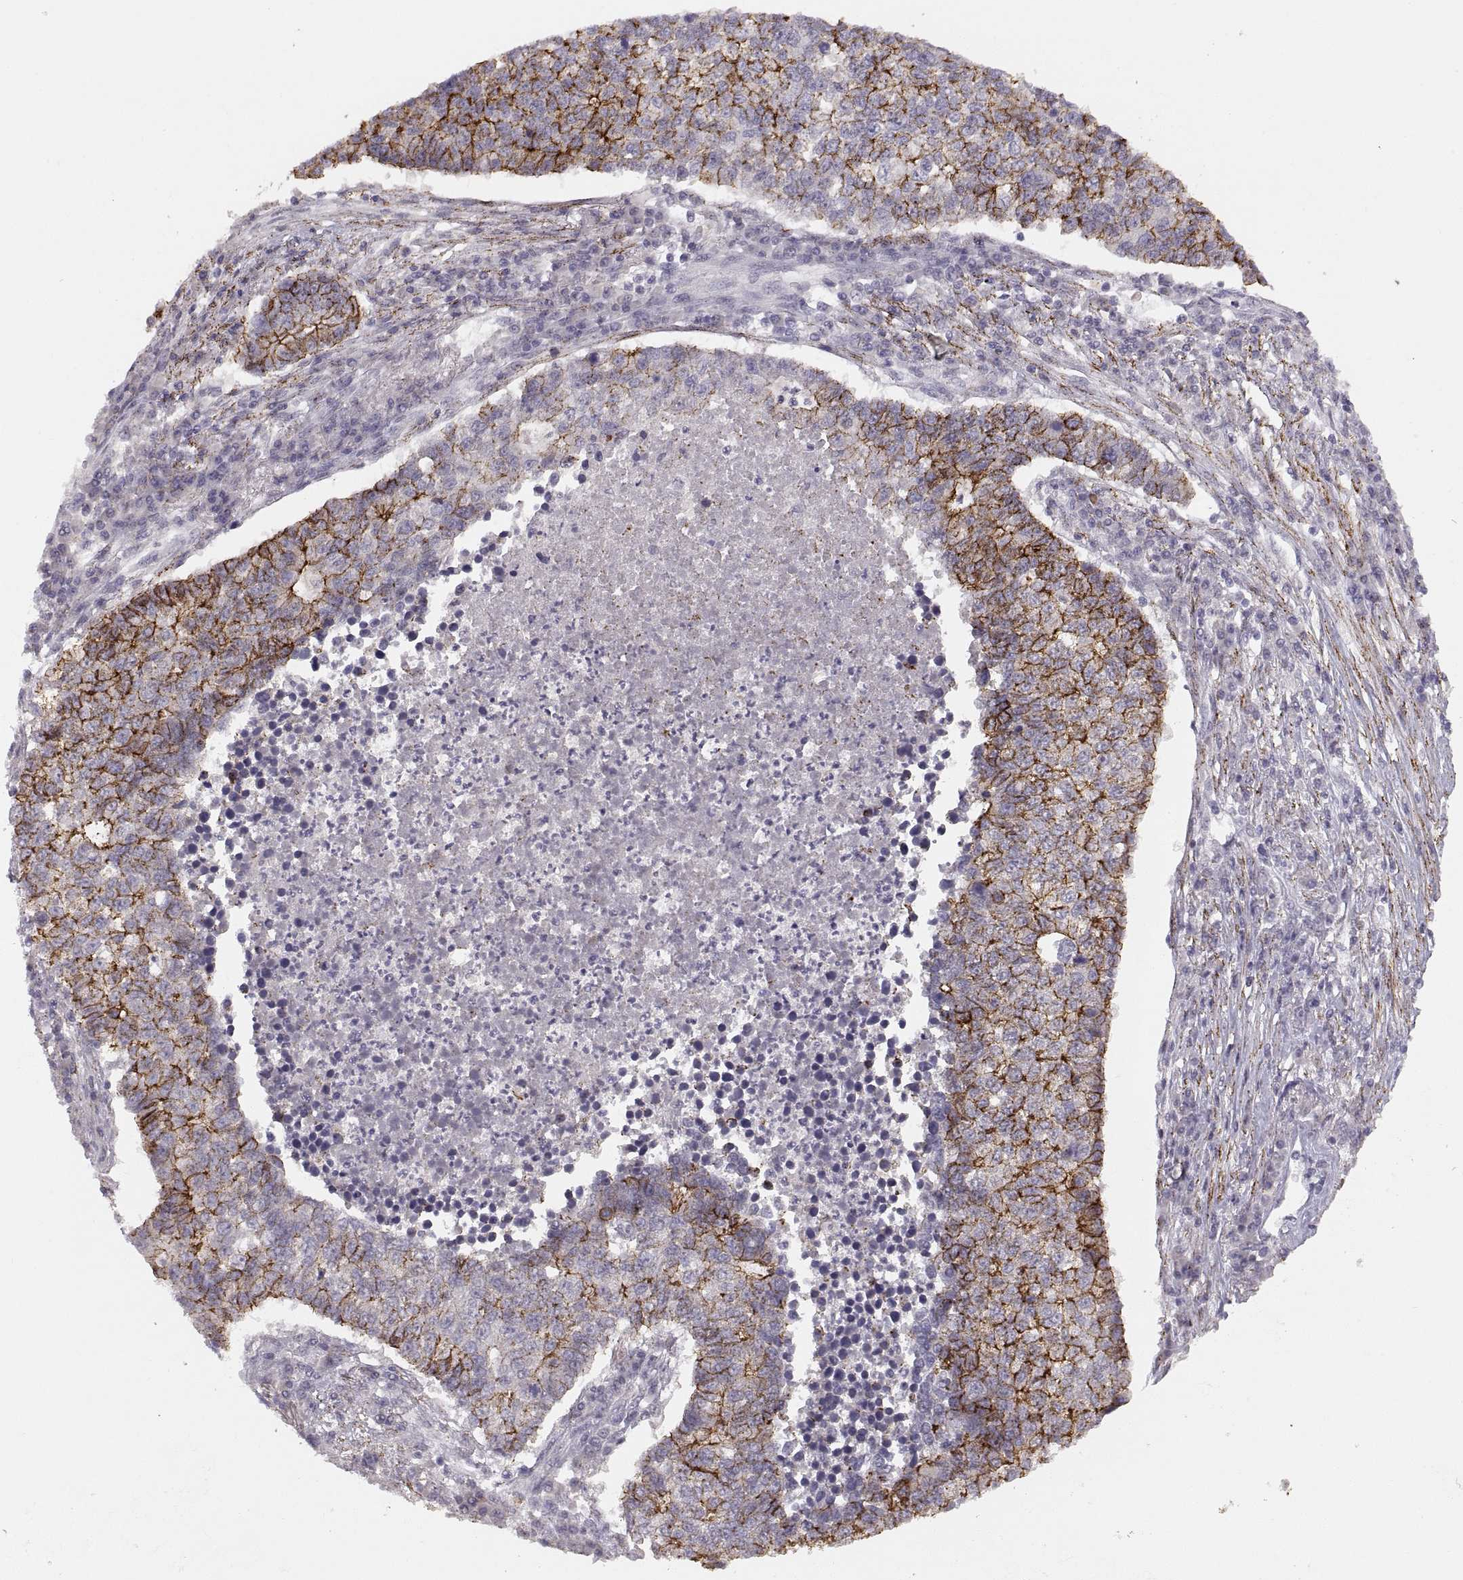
{"staining": {"intensity": "strong", "quantity": "25%-75%", "location": "cytoplasmic/membranous"}, "tissue": "lung cancer", "cell_type": "Tumor cells", "image_type": "cancer", "snomed": [{"axis": "morphology", "description": "Adenocarcinoma, NOS"}, {"axis": "topography", "description": "Lung"}], "caption": "Lung cancer stained with a brown dye exhibits strong cytoplasmic/membranous positive positivity in about 25%-75% of tumor cells.", "gene": "CDH2", "patient": {"sex": "male", "age": 57}}